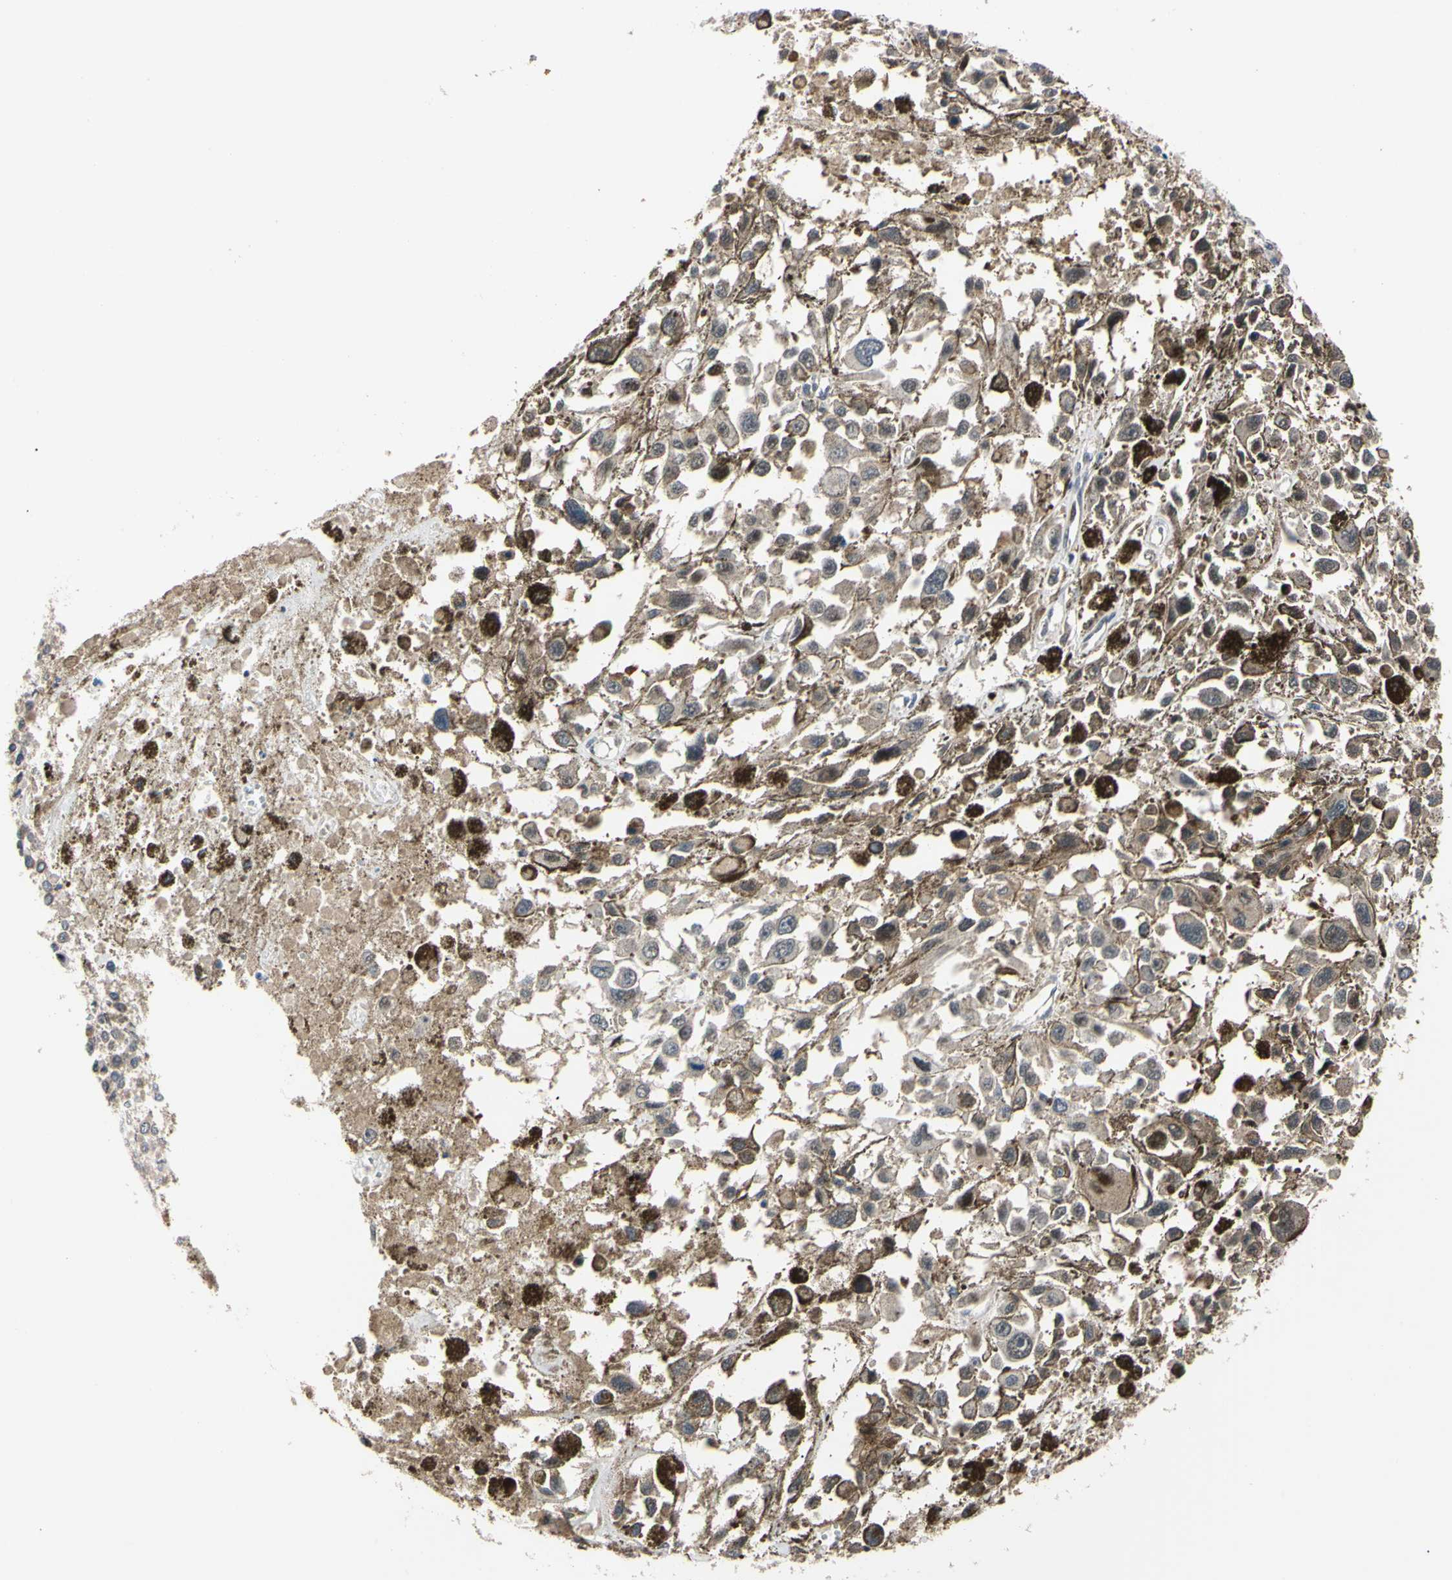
{"staining": {"intensity": "weak", "quantity": ">75%", "location": "cytoplasmic/membranous"}, "tissue": "melanoma", "cell_type": "Tumor cells", "image_type": "cancer", "snomed": [{"axis": "morphology", "description": "Malignant melanoma, Metastatic site"}, {"axis": "topography", "description": "Lymph node"}], "caption": "Melanoma tissue reveals weak cytoplasmic/membranous positivity in approximately >75% of tumor cells, visualized by immunohistochemistry. (Brightfield microscopy of DAB IHC at high magnification).", "gene": "RARS1", "patient": {"sex": "male", "age": 59}}